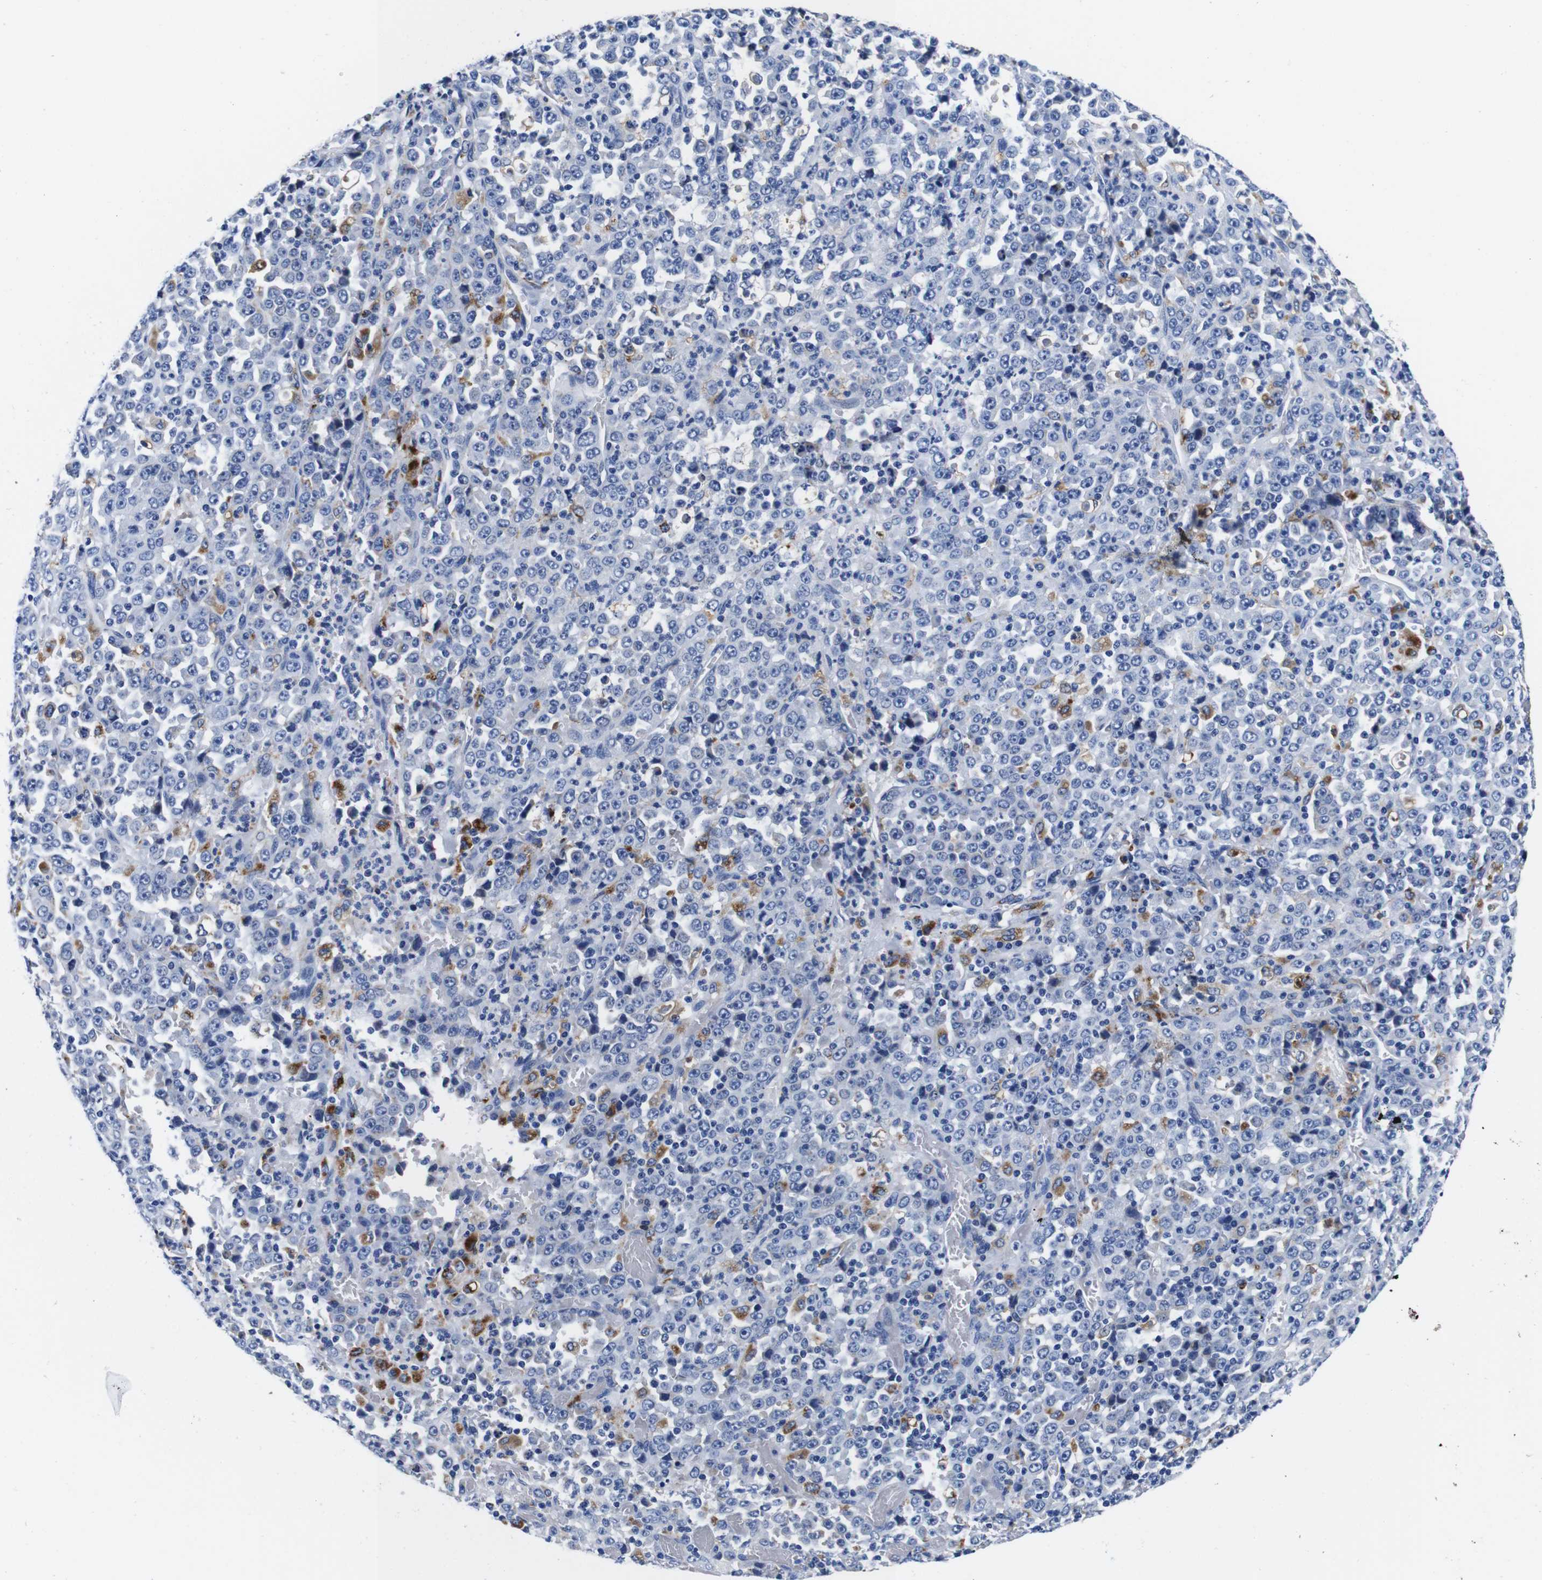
{"staining": {"intensity": "negative", "quantity": "none", "location": "none"}, "tissue": "stomach cancer", "cell_type": "Tumor cells", "image_type": "cancer", "snomed": [{"axis": "morphology", "description": "Normal tissue, NOS"}, {"axis": "morphology", "description": "Adenocarcinoma, NOS"}, {"axis": "topography", "description": "Stomach, upper"}, {"axis": "topography", "description": "Stomach"}], "caption": "Immunohistochemistry (IHC) of human stomach cancer shows no staining in tumor cells.", "gene": "HLA-DMB", "patient": {"sex": "male", "age": 59}}